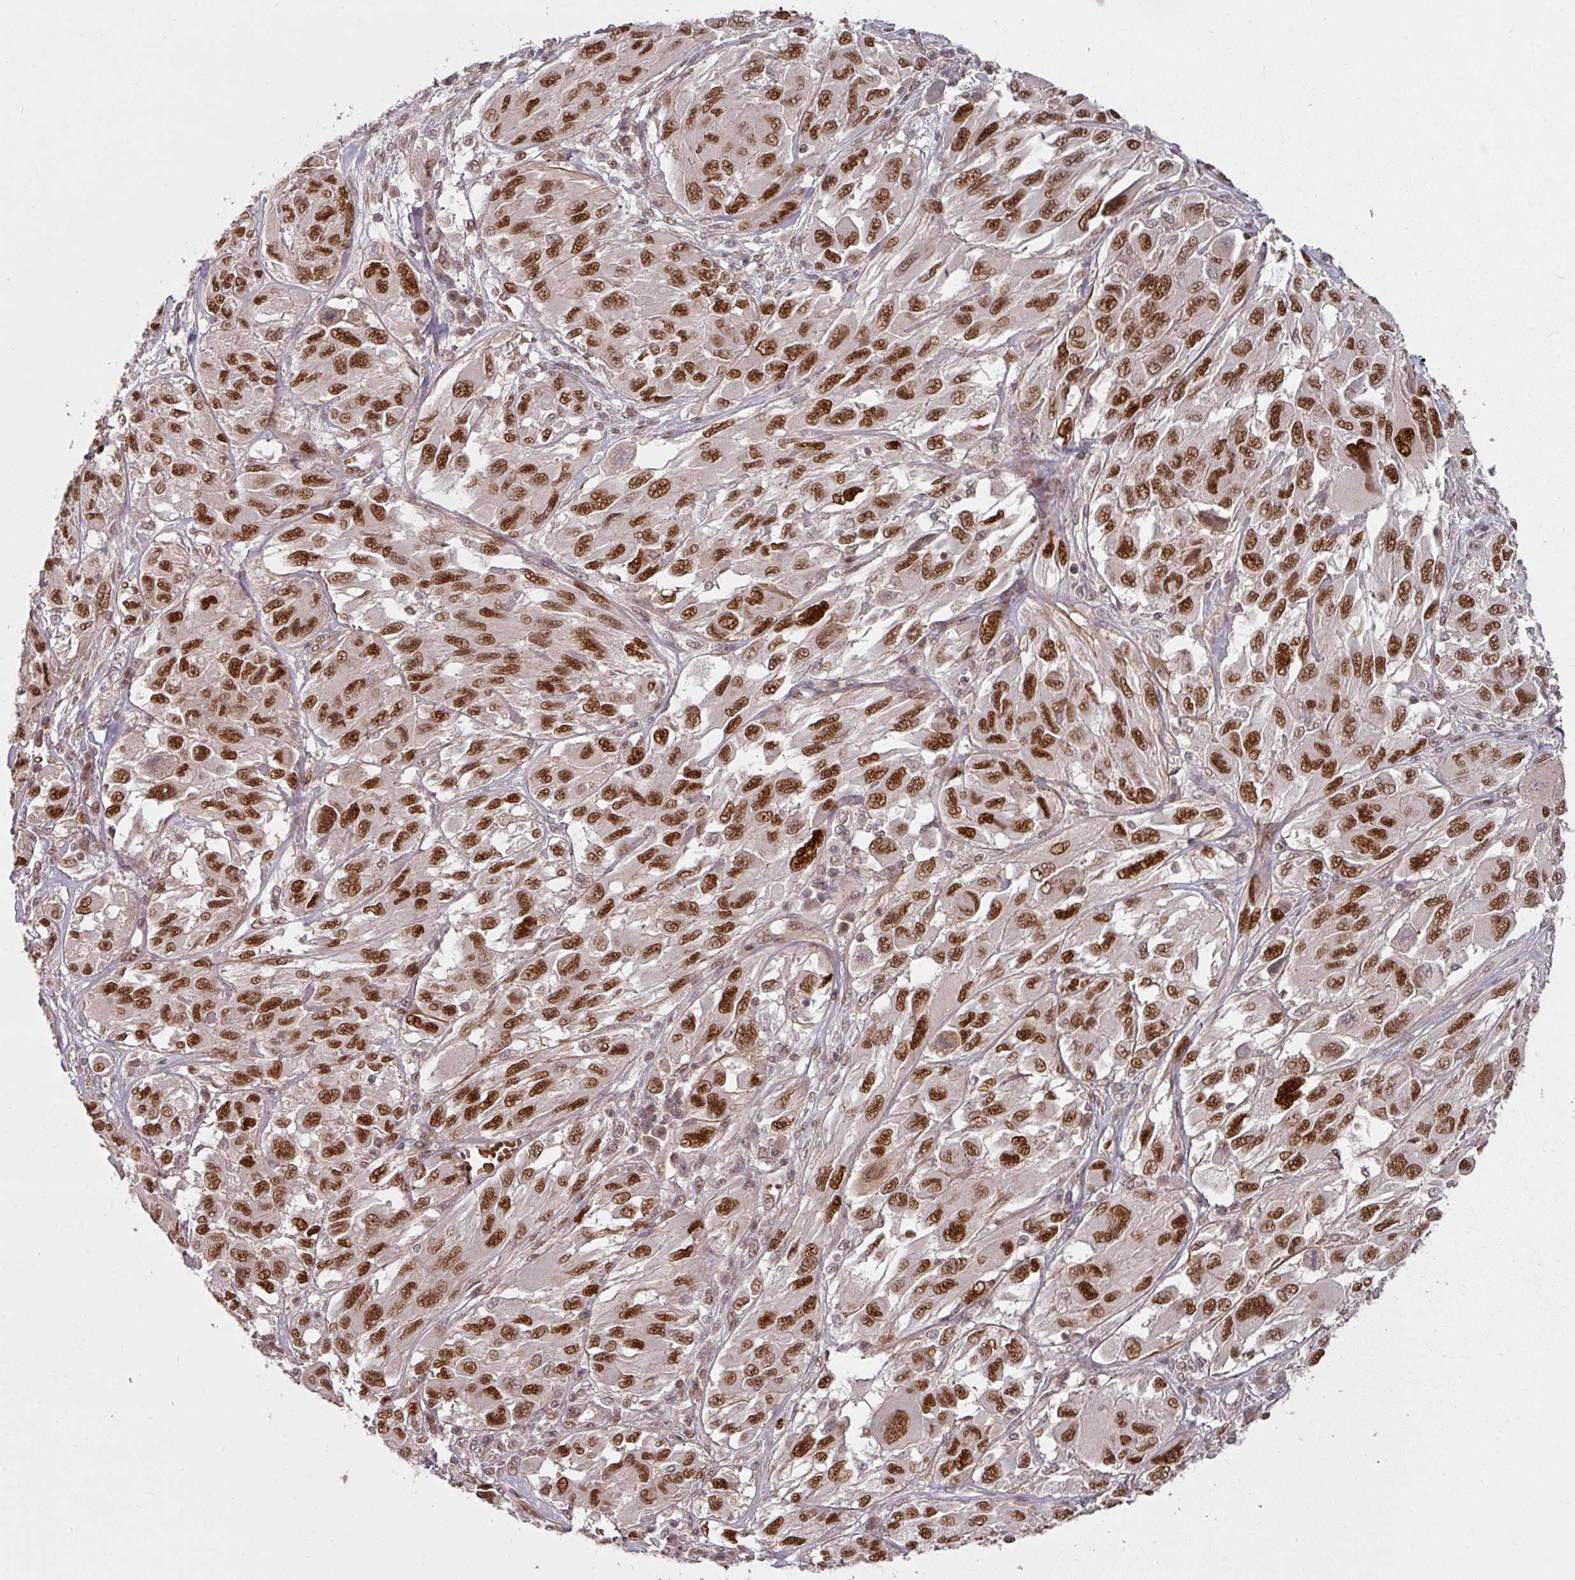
{"staining": {"intensity": "strong", "quantity": ">75%", "location": "nuclear"}, "tissue": "melanoma", "cell_type": "Tumor cells", "image_type": "cancer", "snomed": [{"axis": "morphology", "description": "Malignant melanoma, NOS"}, {"axis": "topography", "description": "Skin"}], "caption": "Protein staining demonstrates strong nuclear positivity in about >75% of tumor cells in melanoma. The staining was performed using DAB (3,3'-diaminobenzidine) to visualize the protein expression in brown, while the nuclei were stained in blue with hematoxylin (Magnification: 20x).", "gene": "CIC", "patient": {"sex": "female", "age": 91}}